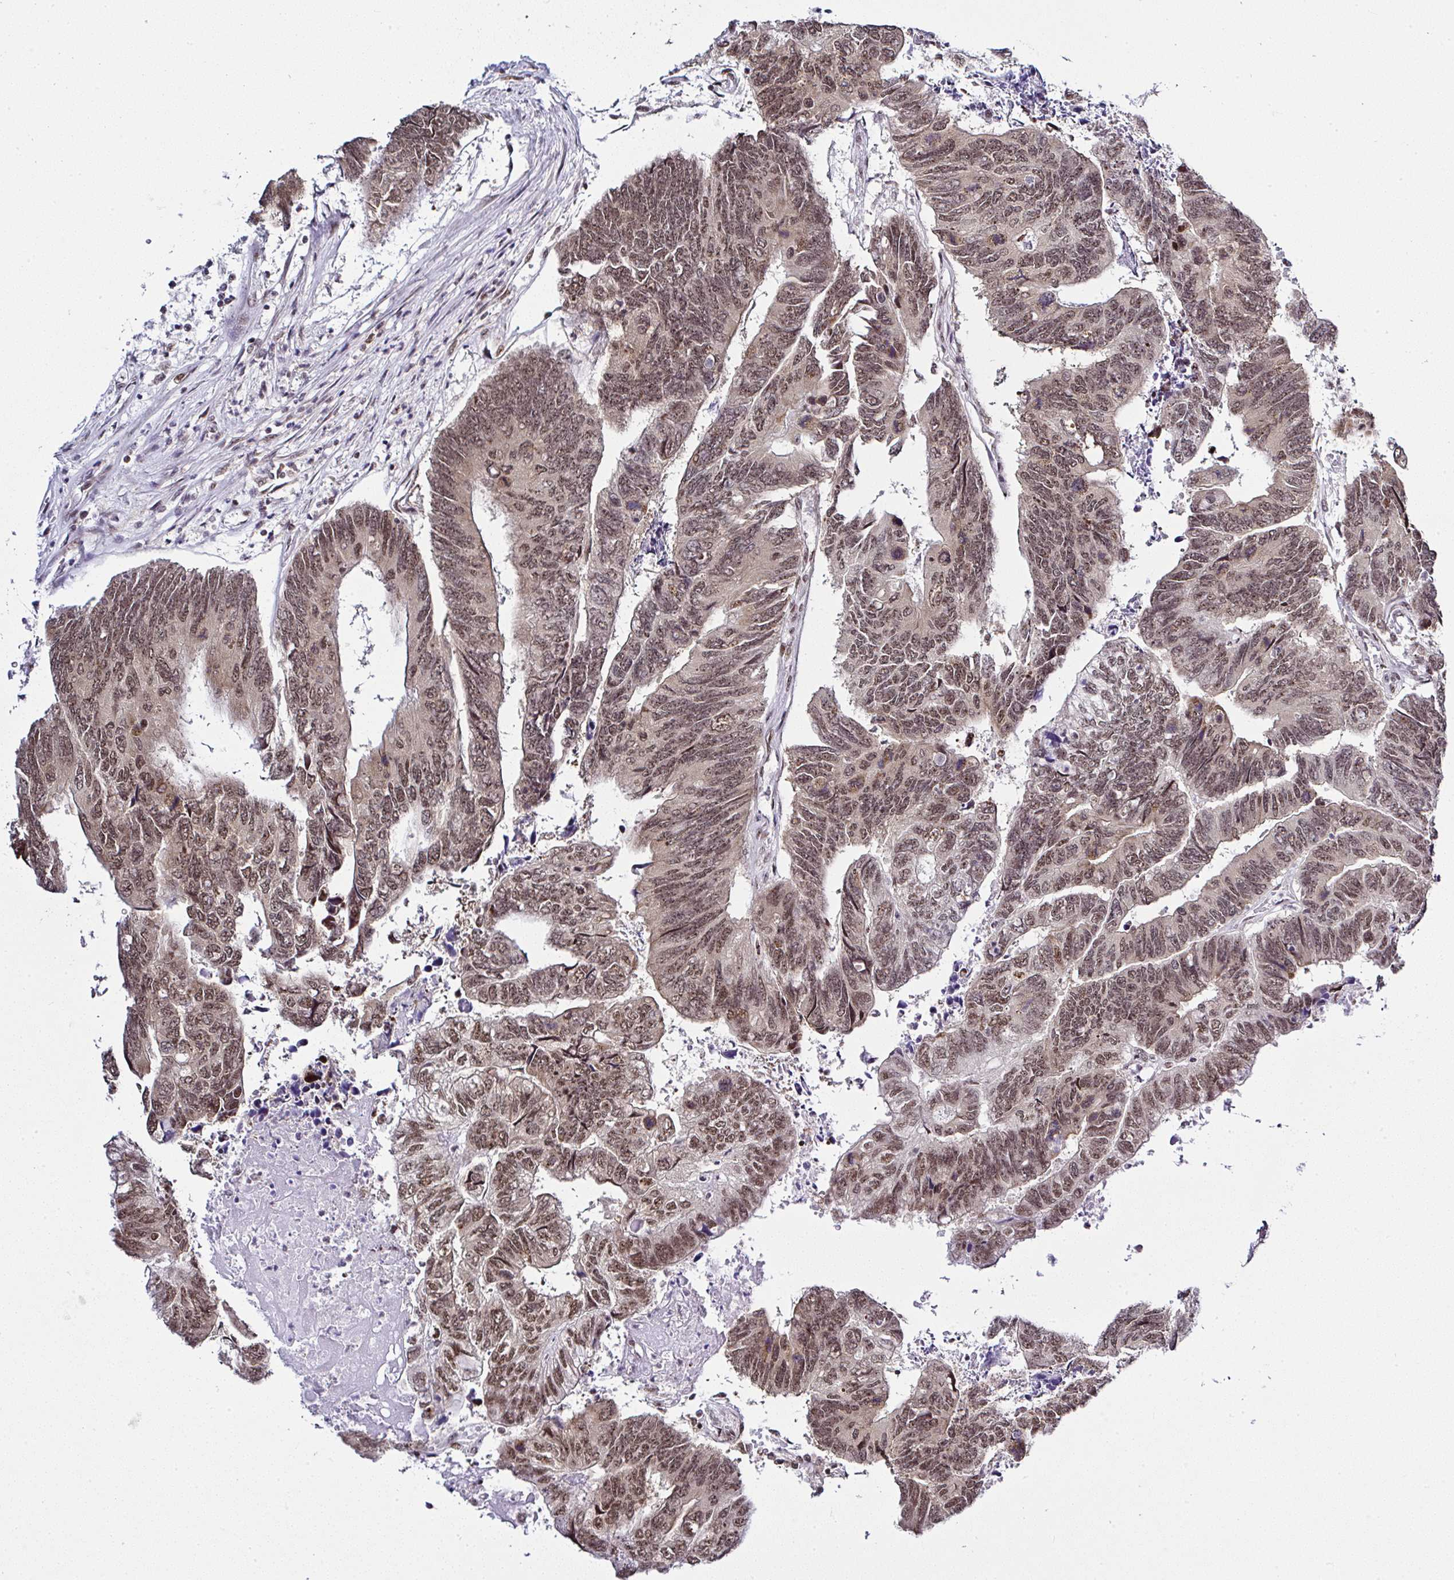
{"staining": {"intensity": "moderate", "quantity": ">75%", "location": "nuclear"}, "tissue": "colorectal cancer", "cell_type": "Tumor cells", "image_type": "cancer", "snomed": [{"axis": "morphology", "description": "Adenocarcinoma, NOS"}, {"axis": "topography", "description": "Colon"}], "caption": "Protein expression analysis of colorectal cancer (adenocarcinoma) displays moderate nuclear staining in approximately >75% of tumor cells.", "gene": "PTPN2", "patient": {"sex": "female", "age": 67}}